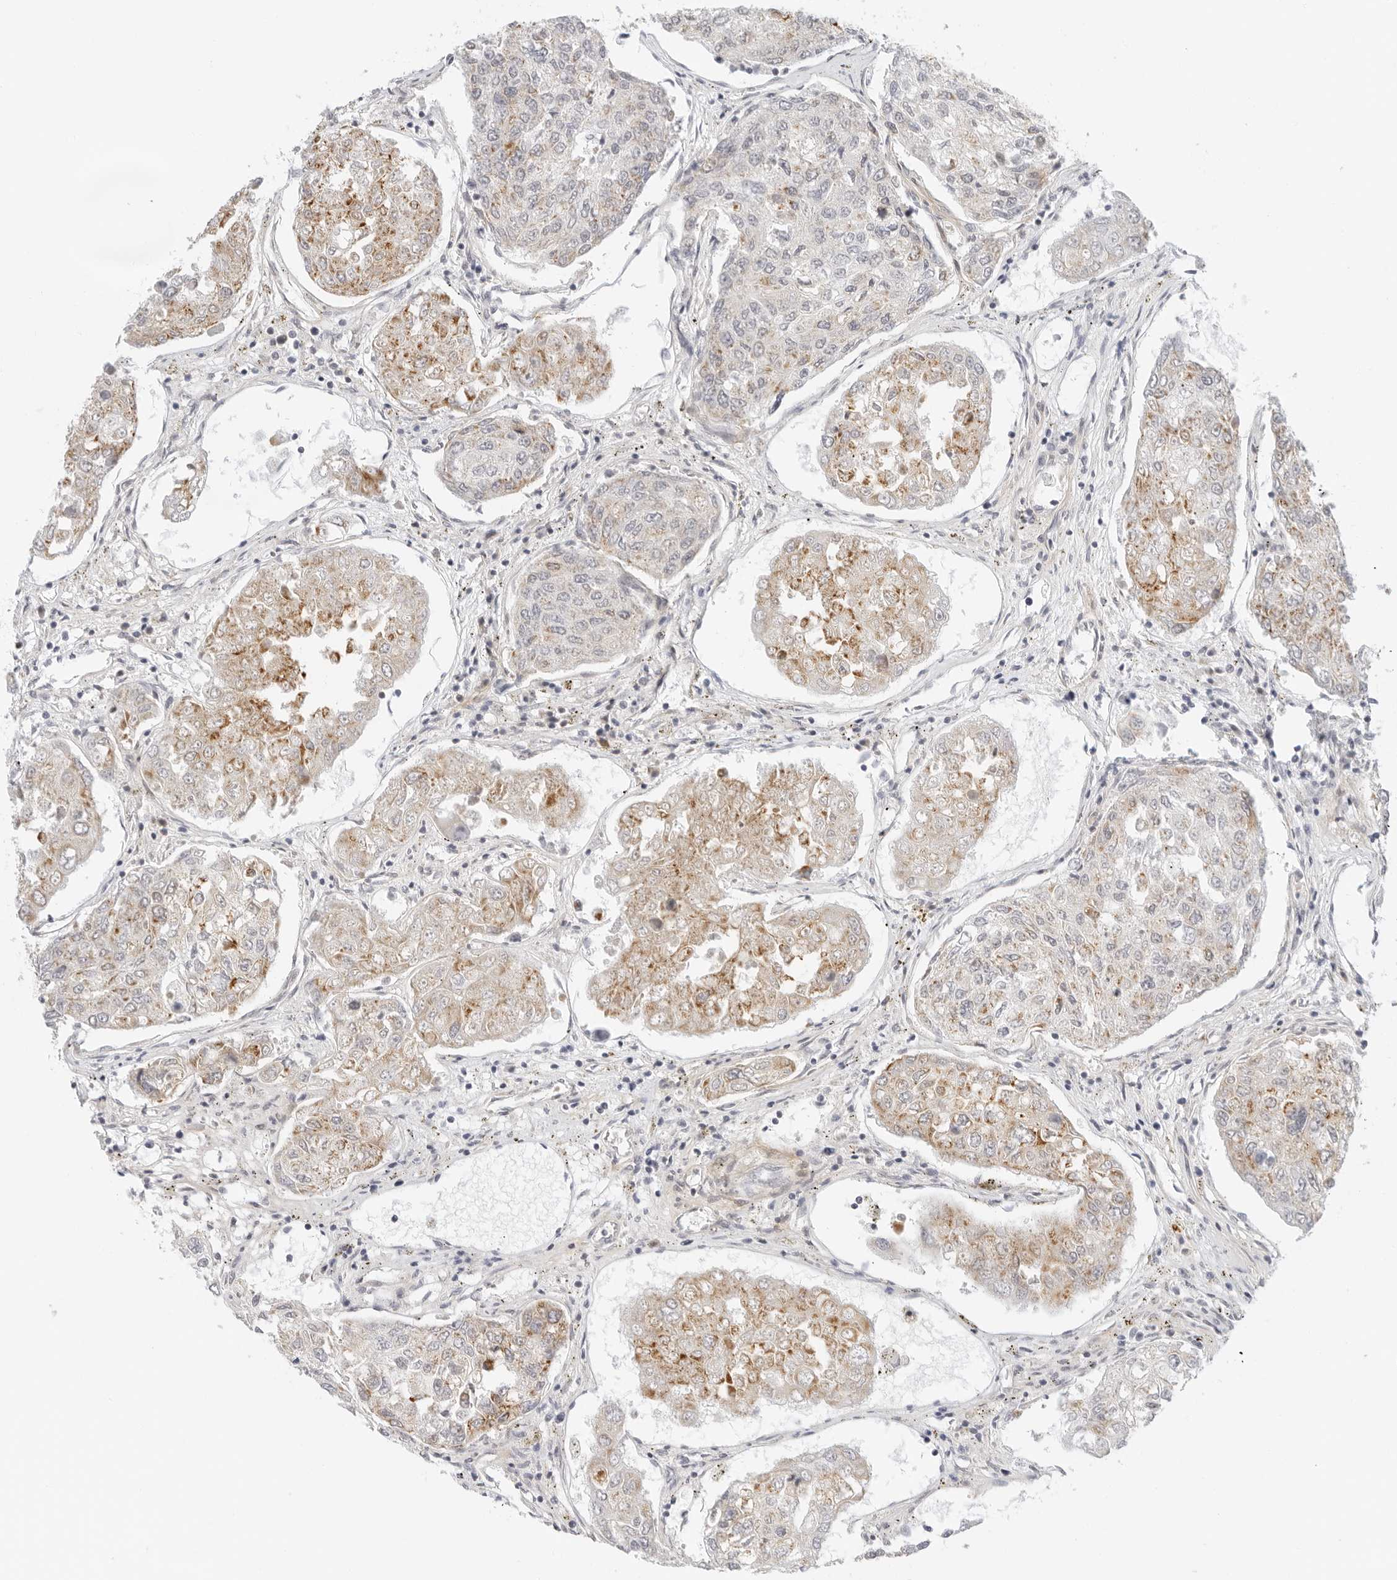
{"staining": {"intensity": "moderate", "quantity": "25%-75%", "location": "cytoplasmic/membranous"}, "tissue": "urothelial cancer", "cell_type": "Tumor cells", "image_type": "cancer", "snomed": [{"axis": "morphology", "description": "Urothelial carcinoma, High grade"}, {"axis": "topography", "description": "Lymph node"}, {"axis": "topography", "description": "Urinary bladder"}], "caption": "Protein analysis of urothelial cancer tissue shows moderate cytoplasmic/membranous positivity in about 25%-75% of tumor cells.", "gene": "RC3H1", "patient": {"sex": "male", "age": 51}}